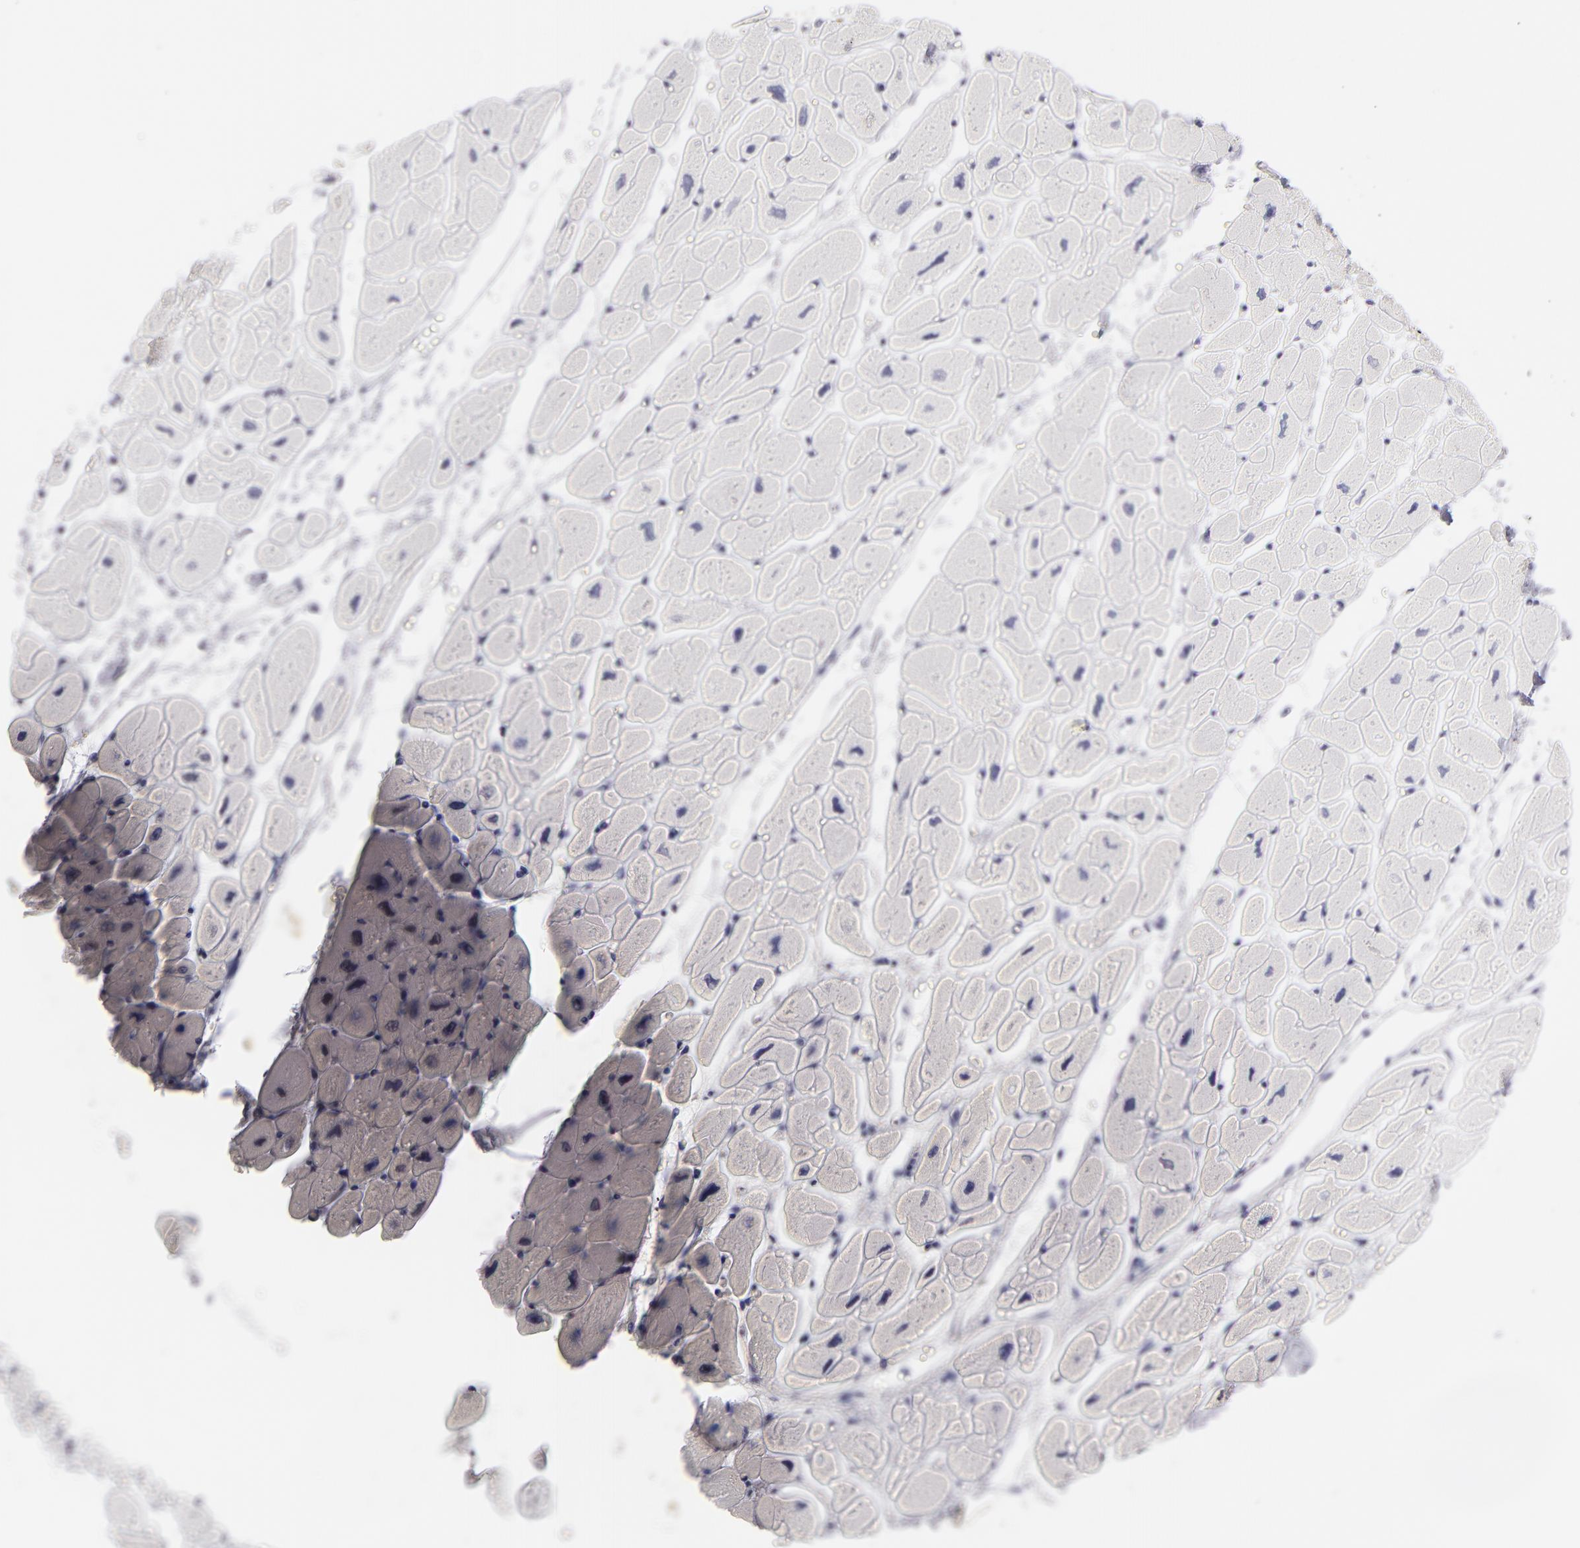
{"staining": {"intensity": "negative", "quantity": "none", "location": "none"}, "tissue": "heart muscle", "cell_type": "Cardiomyocytes", "image_type": "normal", "snomed": [{"axis": "morphology", "description": "Normal tissue, NOS"}, {"axis": "topography", "description": "Heart"}], "caption": "An IHC histopathology image of normal heart muscle is shown. There is no staining in cardiomyocytes of heart muscle.", "gene": "VIL1", "patient": {"sex": "female", "age": 54}}